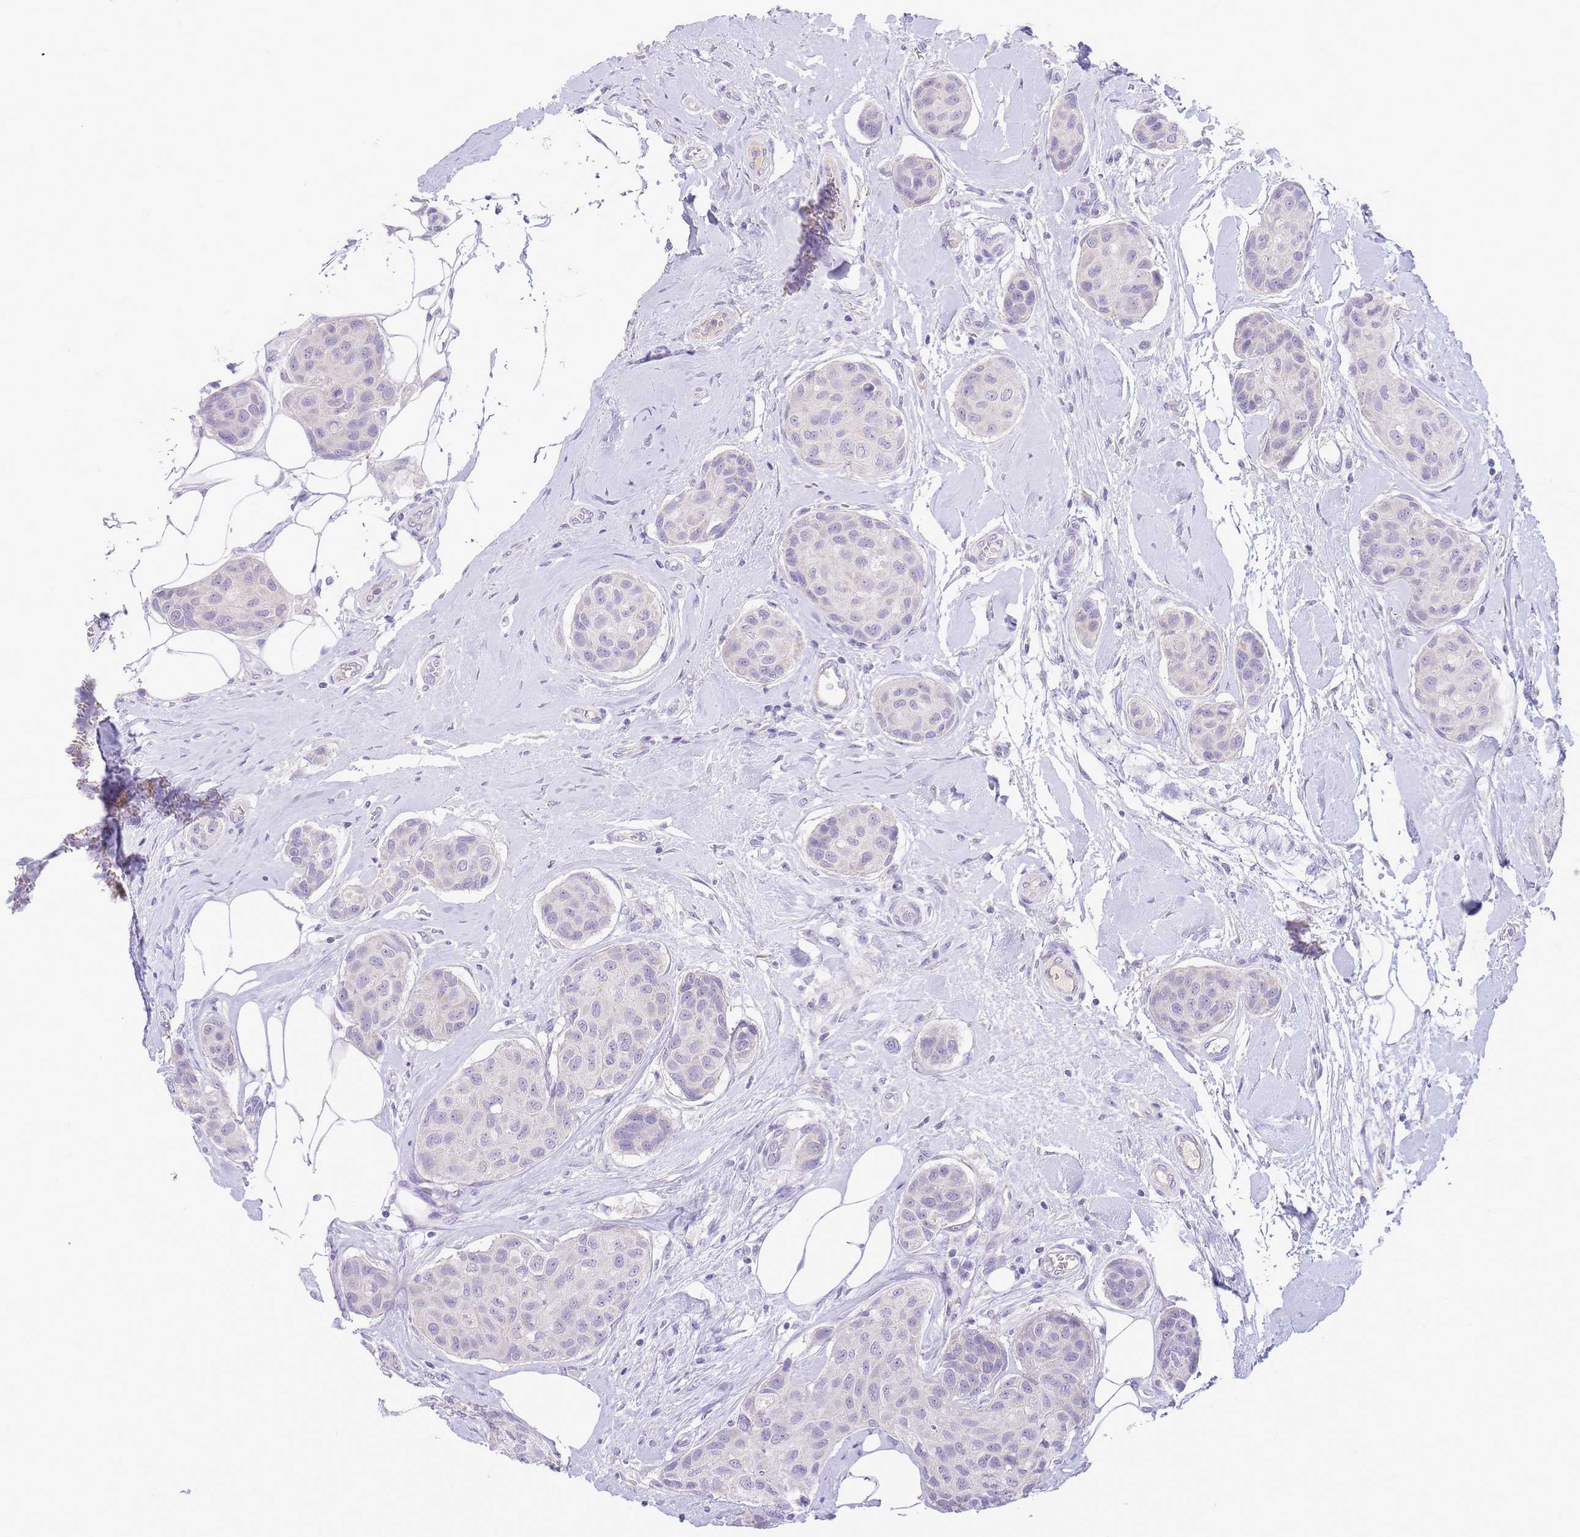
{"staining": {"intensity": "negative", "quantity": "none", "location": "none"}, "tissue": "breast cancer", "cell_type": "Tumor cells", "image_type": "cancer", "snomed": [{"axis": "morphology", "description": "Duct carcinoma"}, {"axis": "topography", "description": "Breast"}, {"axis": "topography", "description": "Lymph node"}], "caption": "High power microscopy photomicrograph of an immunohistochemistry micrograph of invasive ductal carcinoma (breast), revealing no significant positivity in tumor cells. (Stains: DAB IHC with hematoxylin counter stain, Microscopy: brightfield microscopy at high magnification).", "gene": "ASAP3", "patient": {"sex": "female", "age": 80}}